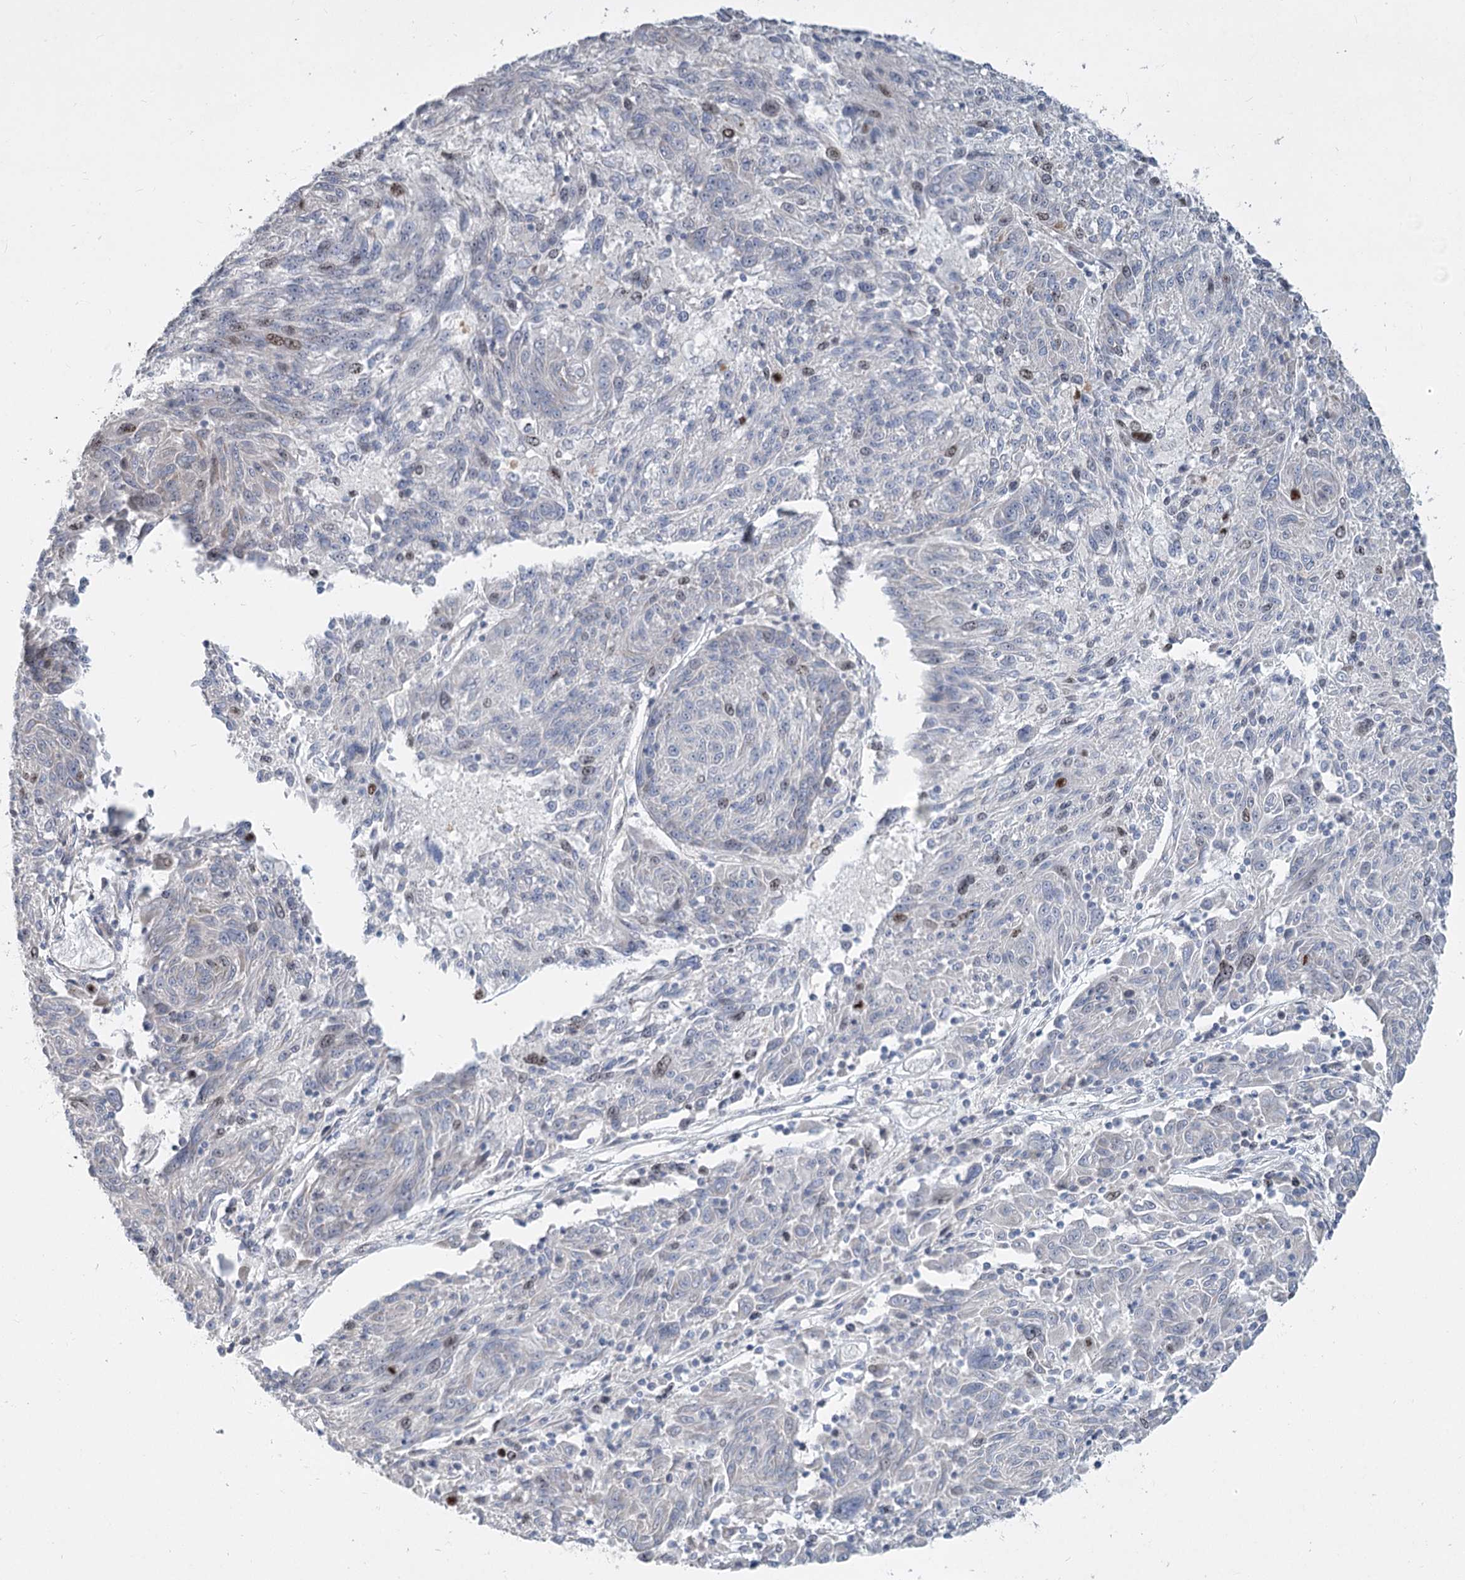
{"staining": {"intensity": "weak", "quantity": "<25%", "location": "nuclear"}, "tissue": "melanoma", "cell_type": "Tumor cells", "image_type": "cancer", "snomed": [{"axis": "morphology", "description": "Malignant melanoma, NOS"}, {"axis": "topography", "description": "Skin"}], "caption": "Immunohistochemical staining of melanoma exhibits no significant staining in tumor cells.", "gene": "ABITRAM", "patient": {"sex": "male", "age": 53}}